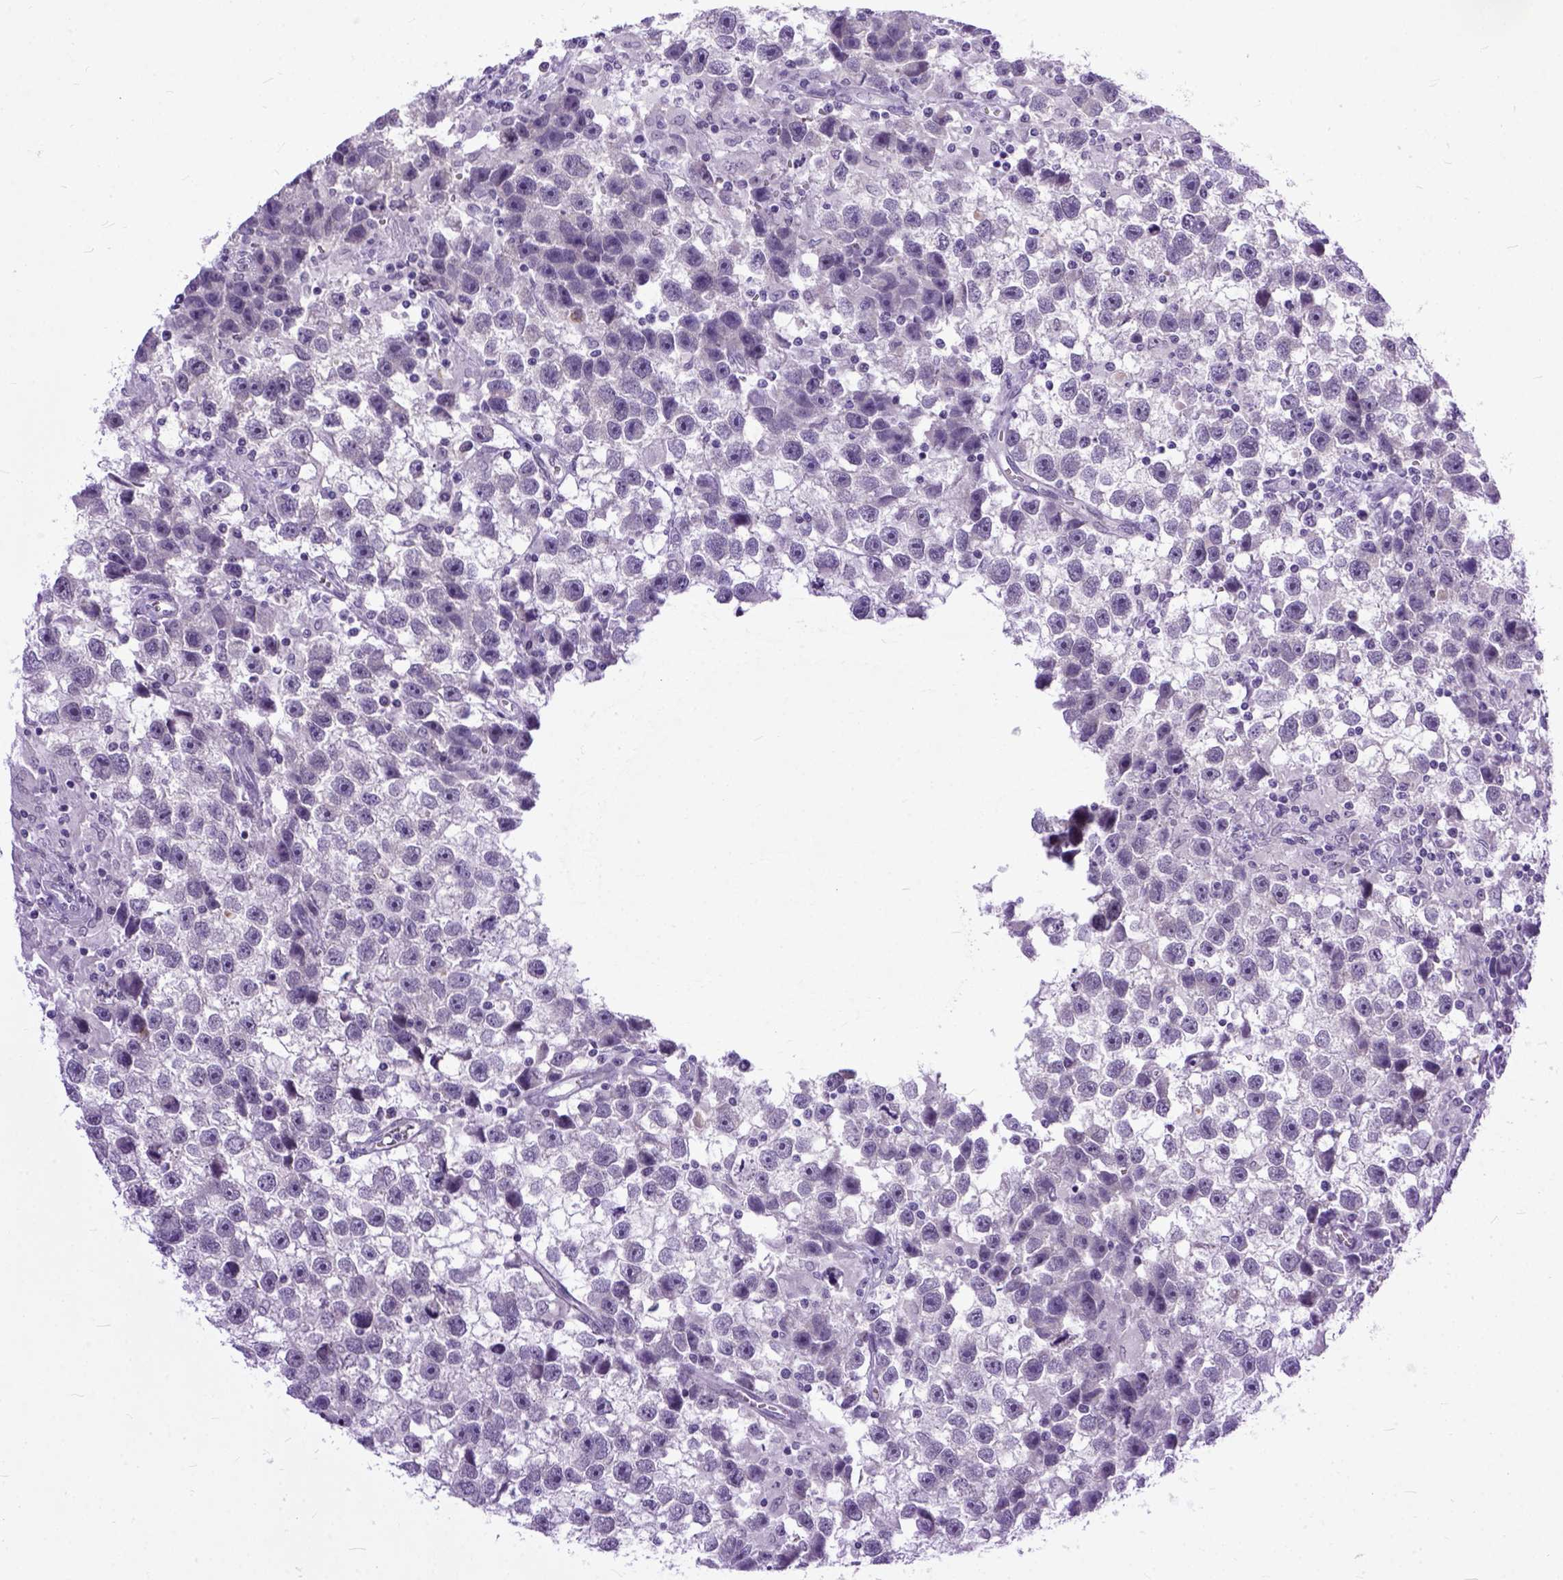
{"staining": {"intensity": "negative", "quantity": "none", "location": "none"}, "tissue": "testis cancer", "cell_type": "Tumor cells", "image_type": "cancer", "snomed": [{"axis": "morphology", "description": "Seminoma, NOS"}, {"axis": "topography", "description": "Testis"}], "caption": "This is an IHC image of human testis seminoma. There is no expression in tumor cells.", "gene": "TCEAL7", "patient": {"sex": "male", "age": 43}}